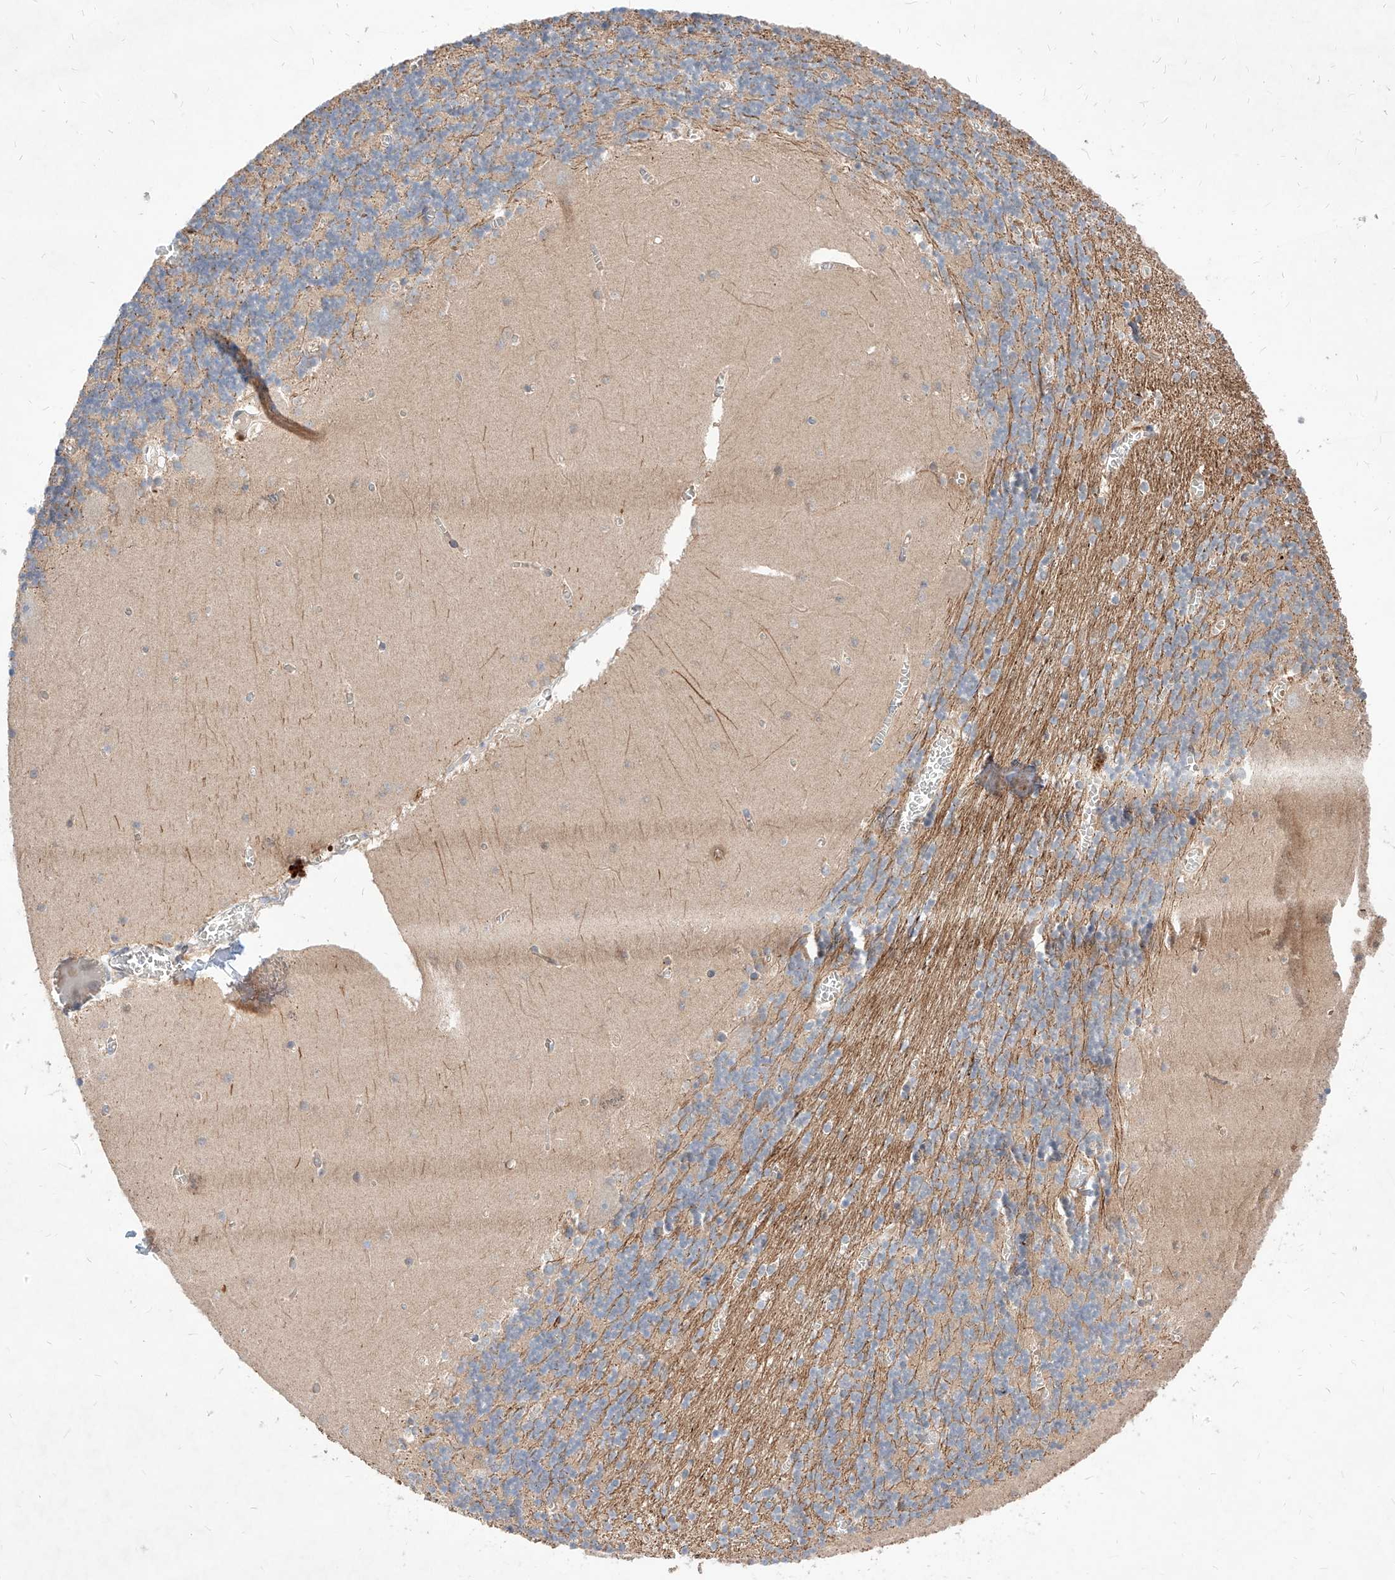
{"staining": {"intensity": "moderate", "quantity": "25%-75%", "location": "cytoplasmic/membranous"}, "tissue": "cerebellum", "cell_type": "Cells in granular layer", "image_type": "normal", "snomed": [{"axis": "morphology", "description": "Normal tissue, NOS"}, {"axis": "topography", "description": "Cerebellum"}], "caption": "A medium amount of moderate cytoplasmic/membranous staining is appreciated in approximately 25%-75% of cells in granular layer in benign cerebellum.", "gene": "TSNAX", "patient": {"sex": "female", "age": 28}}